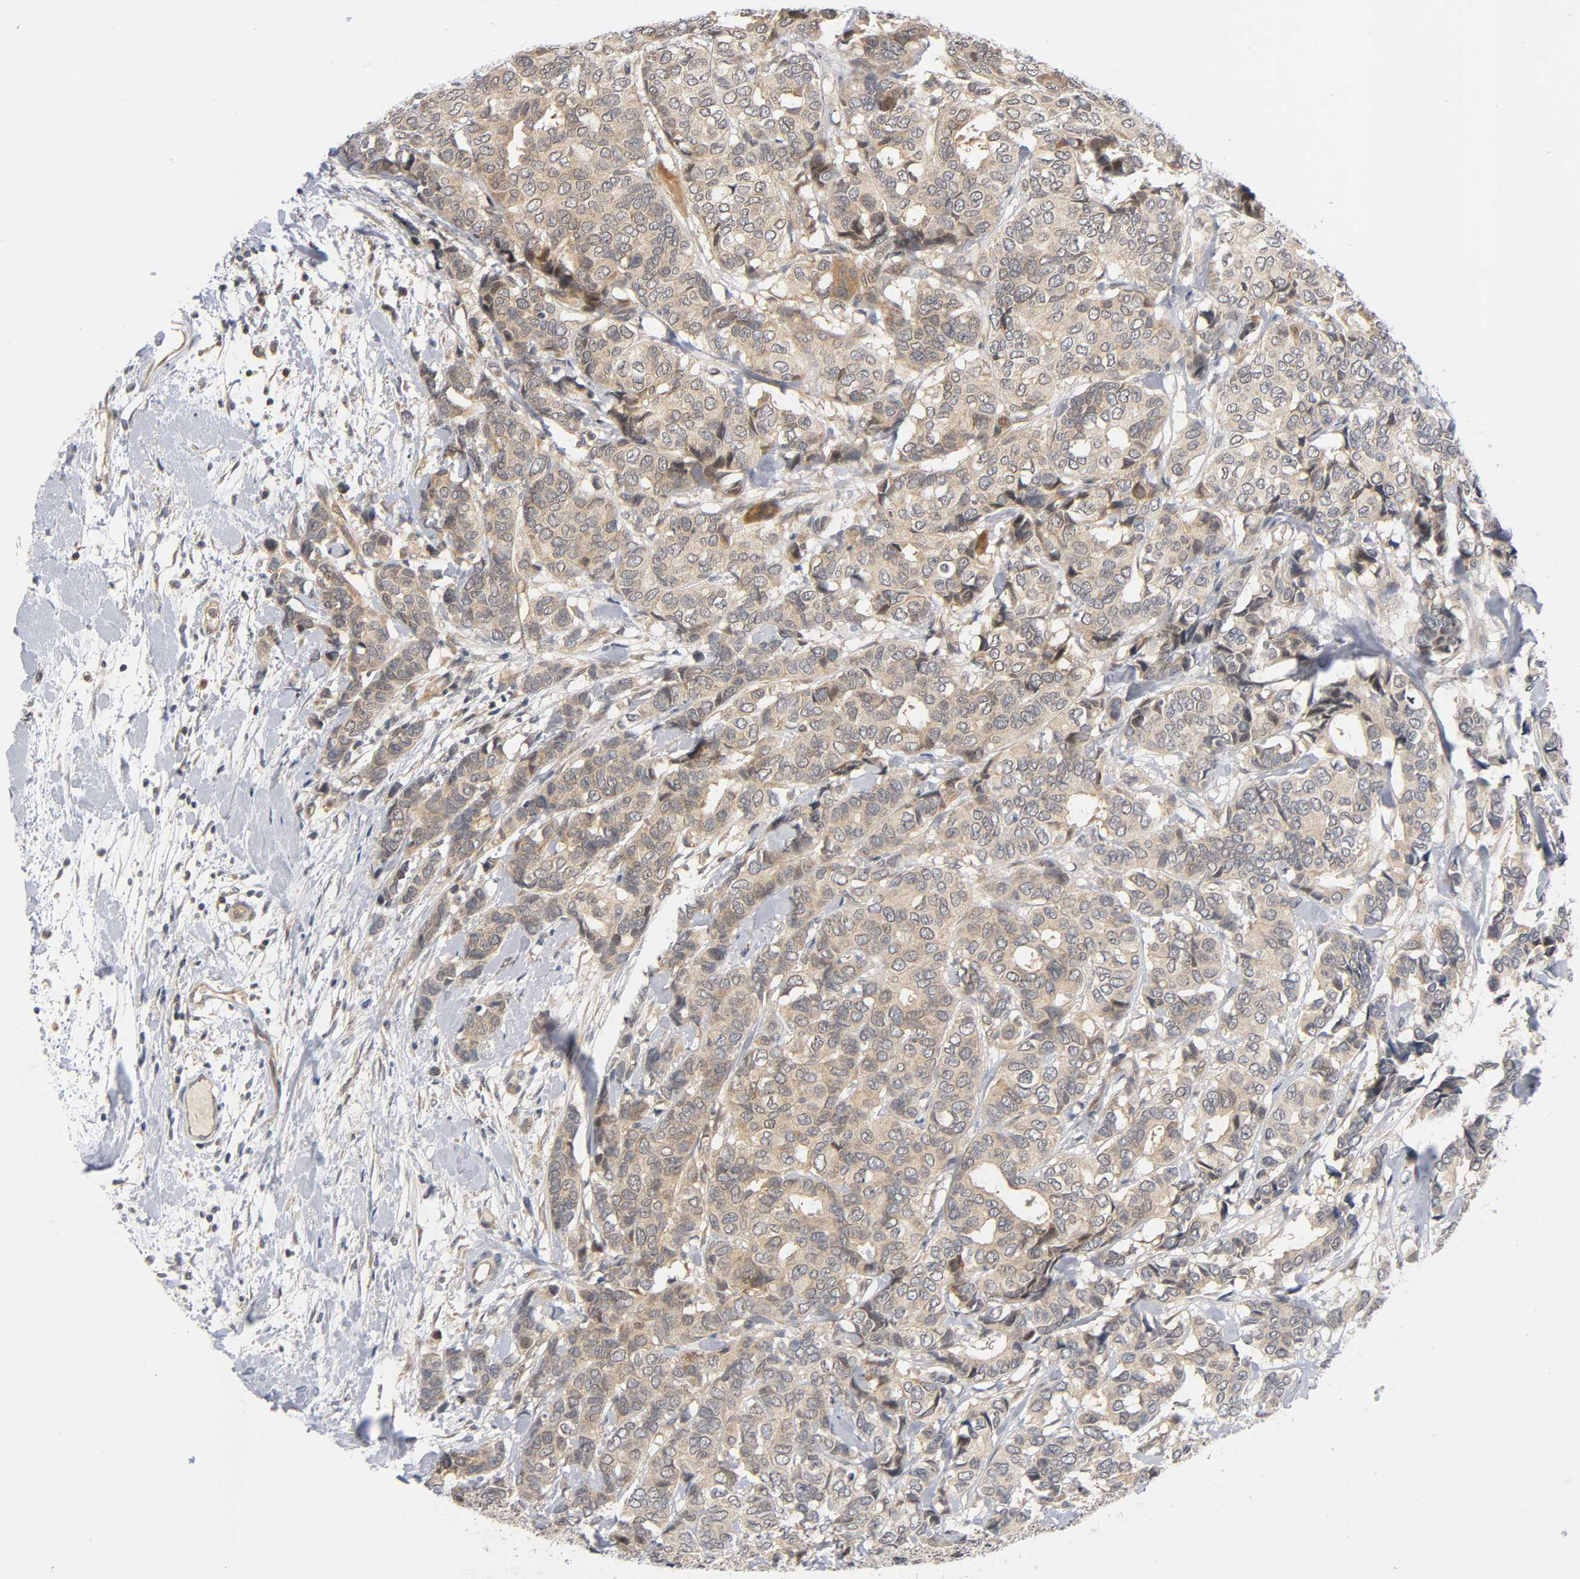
{"staining": {"intensity": "moderate", "quantity": ">75%", "location": "cytoplasmic/membranous"}, "tissue": "breast cancer", "cell_type": "Tumor cells", "image_type": "cancer", "snomed": [{"axis": "morphology", "description": "Duct carcinoma"}, {"axis": "topography", "description": "Breast"}], "caption": "Tumor cells reveal moderate cytoplasmic/membranous staining in approximately >75% of cells in breast cancer (intraductal carcinoma).", "gene": "MAPK8", "patient": {"sex": "female", "age": 87}}